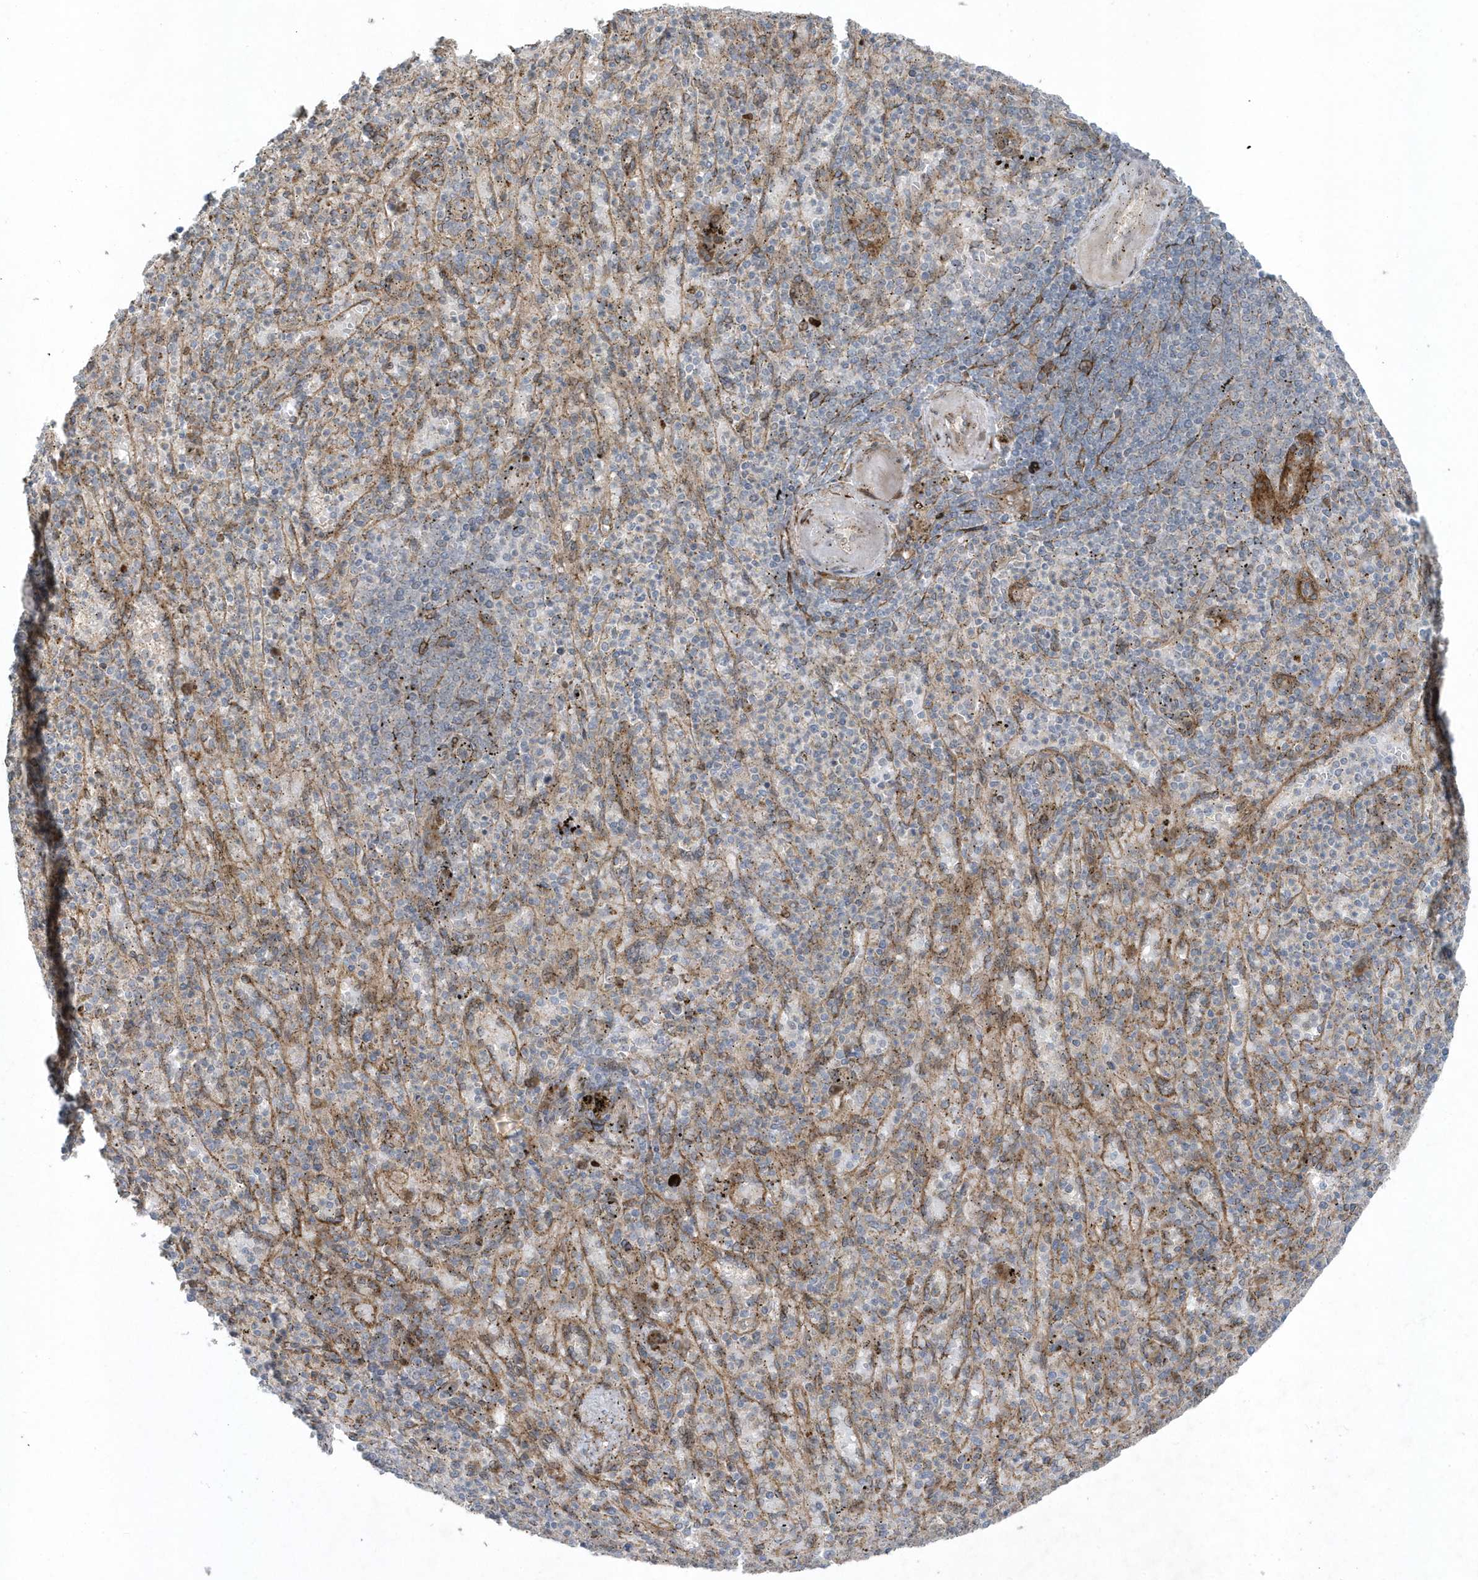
{"staining": {"intensity": "negative", "quantity": "none", "location": "none"}, "tissue": "spleen", "cell_type": "Cells in red pulp", "image_type": "normal", "snomed": [{"axis": "morphology", "description": "Normal tissue, NOS"}, {"axis": "topography", "description": "Spleen"}], "caption": "Human spleen stained for a protein using IHC demonstrates no staining in cells in red pulp.", "gene": "FAM98A", "patient": {"sex": "female", "age": 74}}